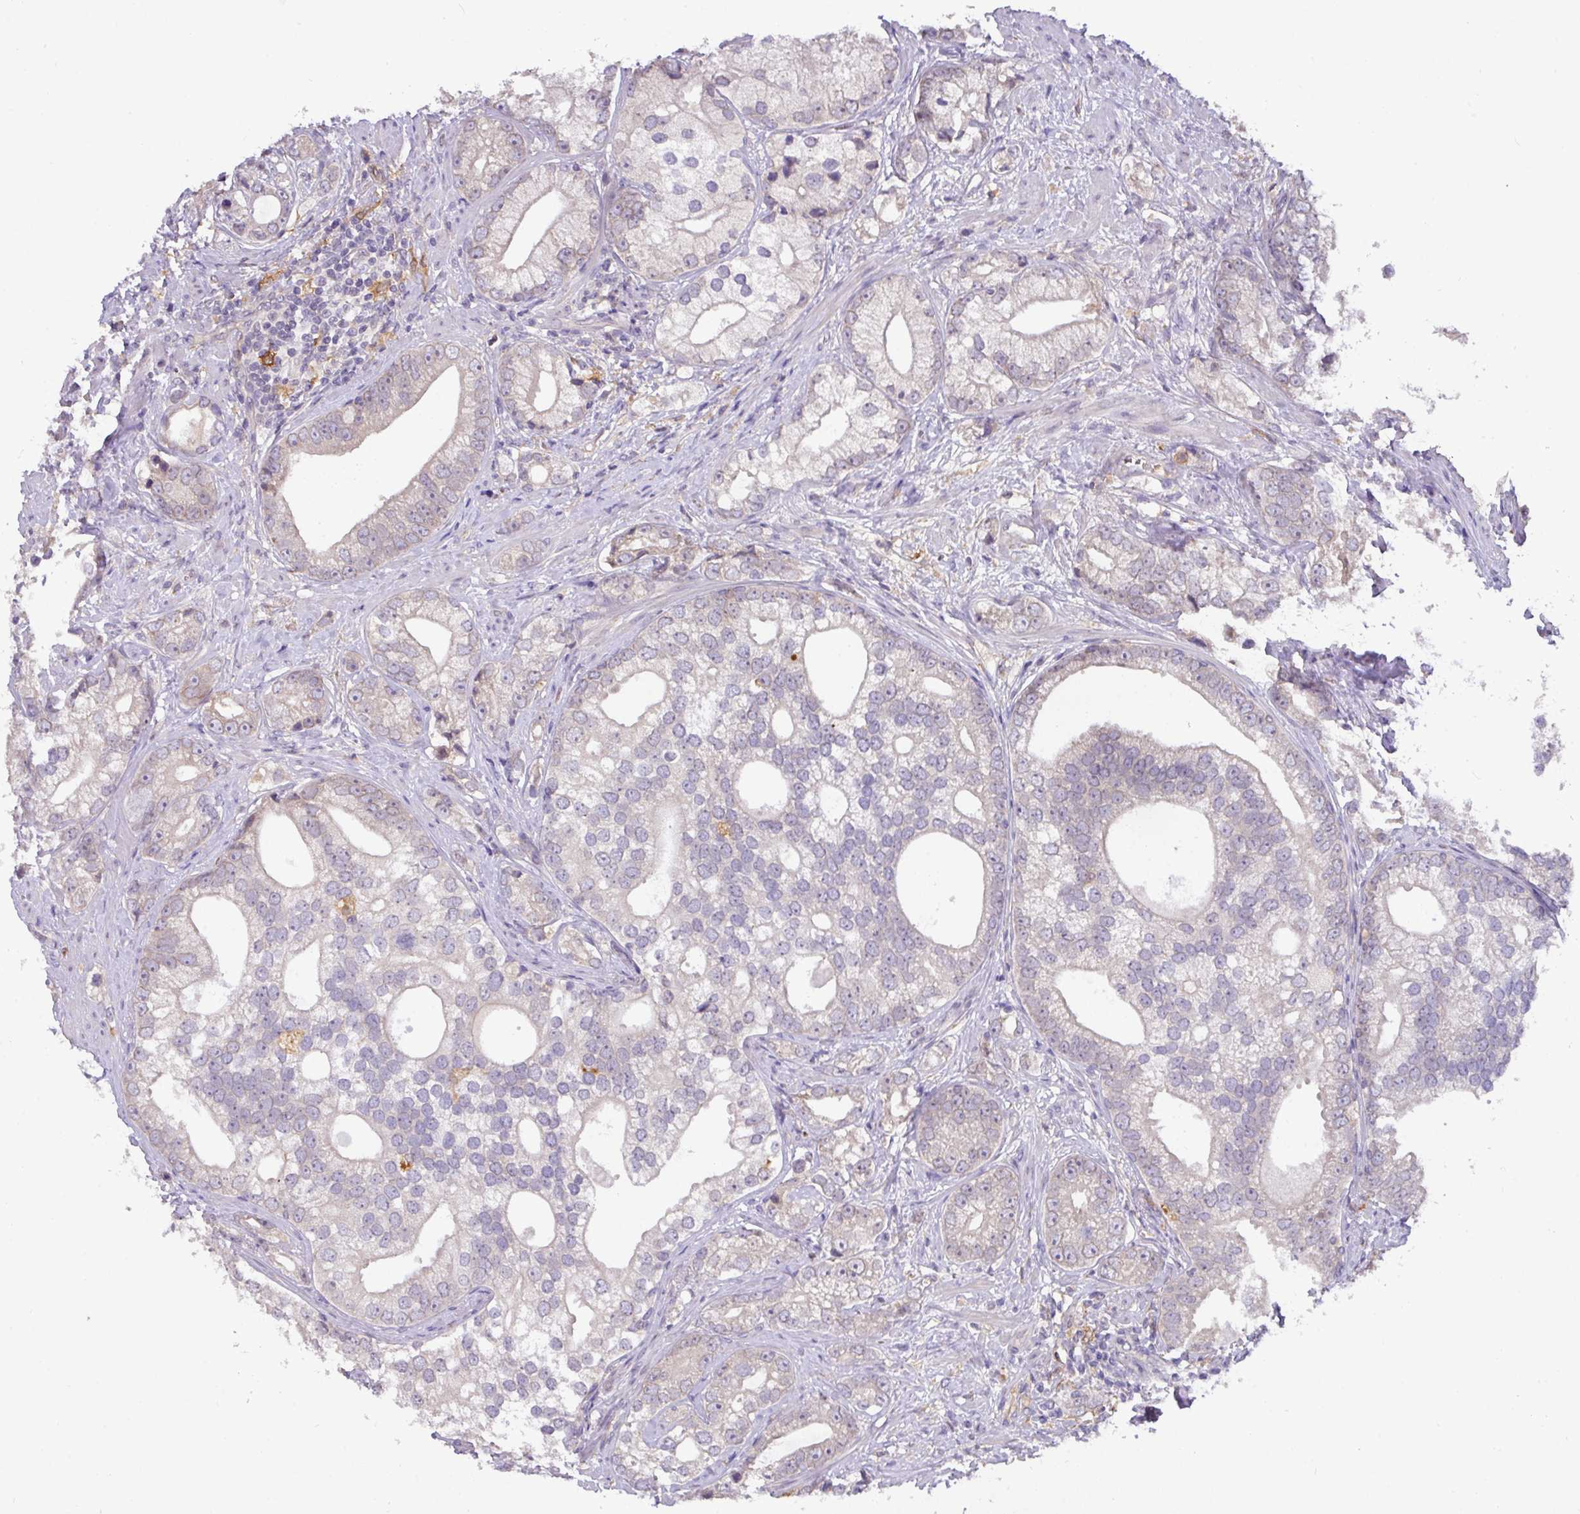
{"staining": {"intensity": "weak", "quantity": "<25%", "location": "cytoplasmic/membranous"}, "tissue": "prostate cancer", "cell_type": "Tumor cells", "image_type": "cancer", "snomed": [{"axis": "morphology", "description": "Adenocarcinoma, High grade"}, {"axis": "topography", "description": "Prostate"}], "caption": "High power microscopy photomicrograph of an IHC micrograph of prostate high-grade adenocarcinoma, revealing no significant positivity in tumor cells.", "gene": "GCNT7", "patient": {"sex": "male", "age": 75}}